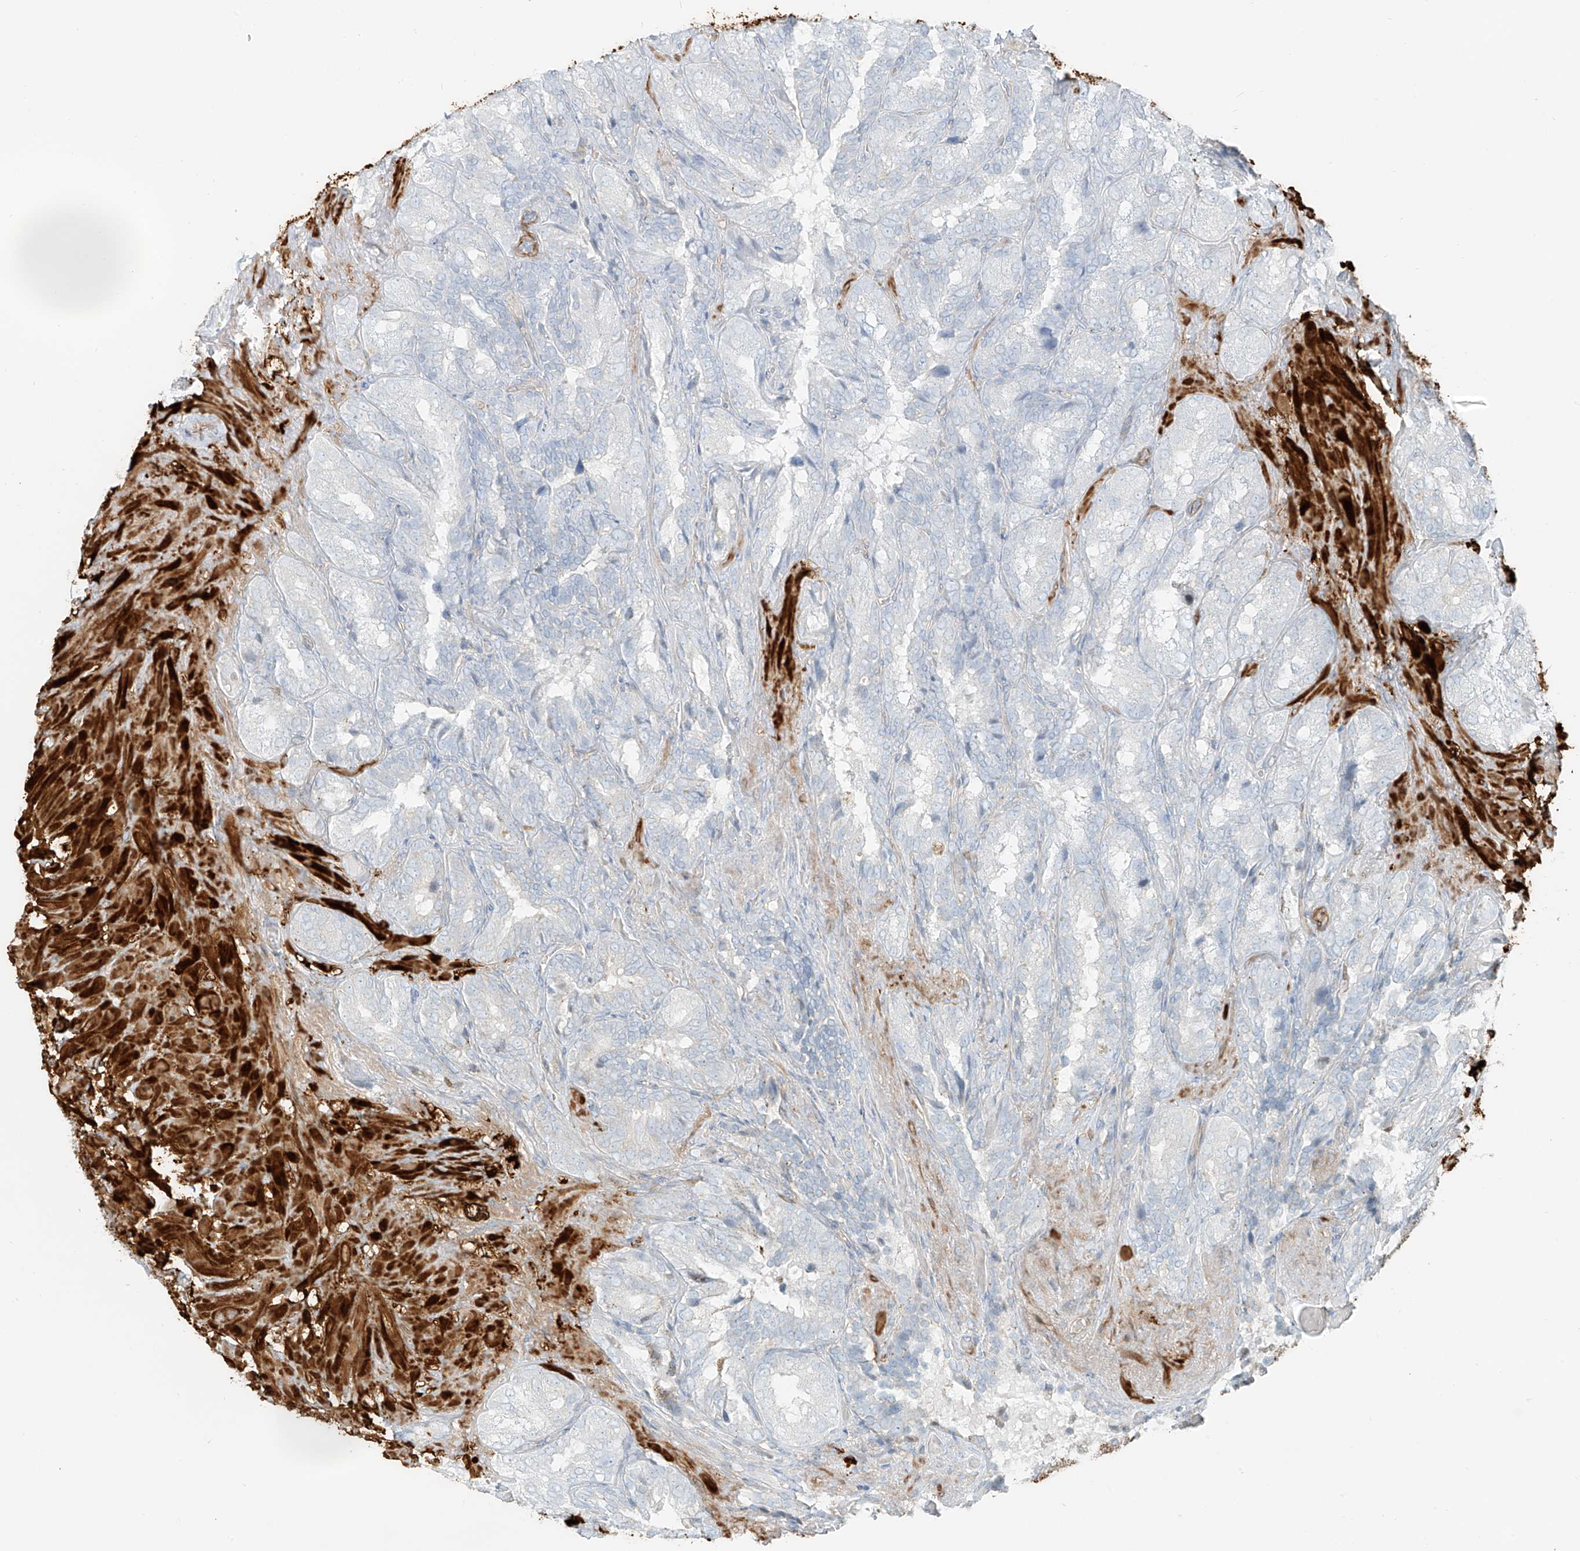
{"staining": {"intensity": "negative", "quantity": "none", "location": "none"}, "tissue": "seminal vesicle", "cell_type": "Glandular cells", "image_type": "normal", "snomed": [{"axis": "morphology", "description": "Normal tissue, NOS"}, {"axis": "topography", "description": "Seminal veicle"}, {"axis": "topography", "description": "Peripheral nerve tissue"}], "caption": "Immunohistochemical staining of benign human seminal vesicle reveals no significant positivity in glandular cells.", "gene": "SMCP", "patient": {"sex": "male", "age": 63}}